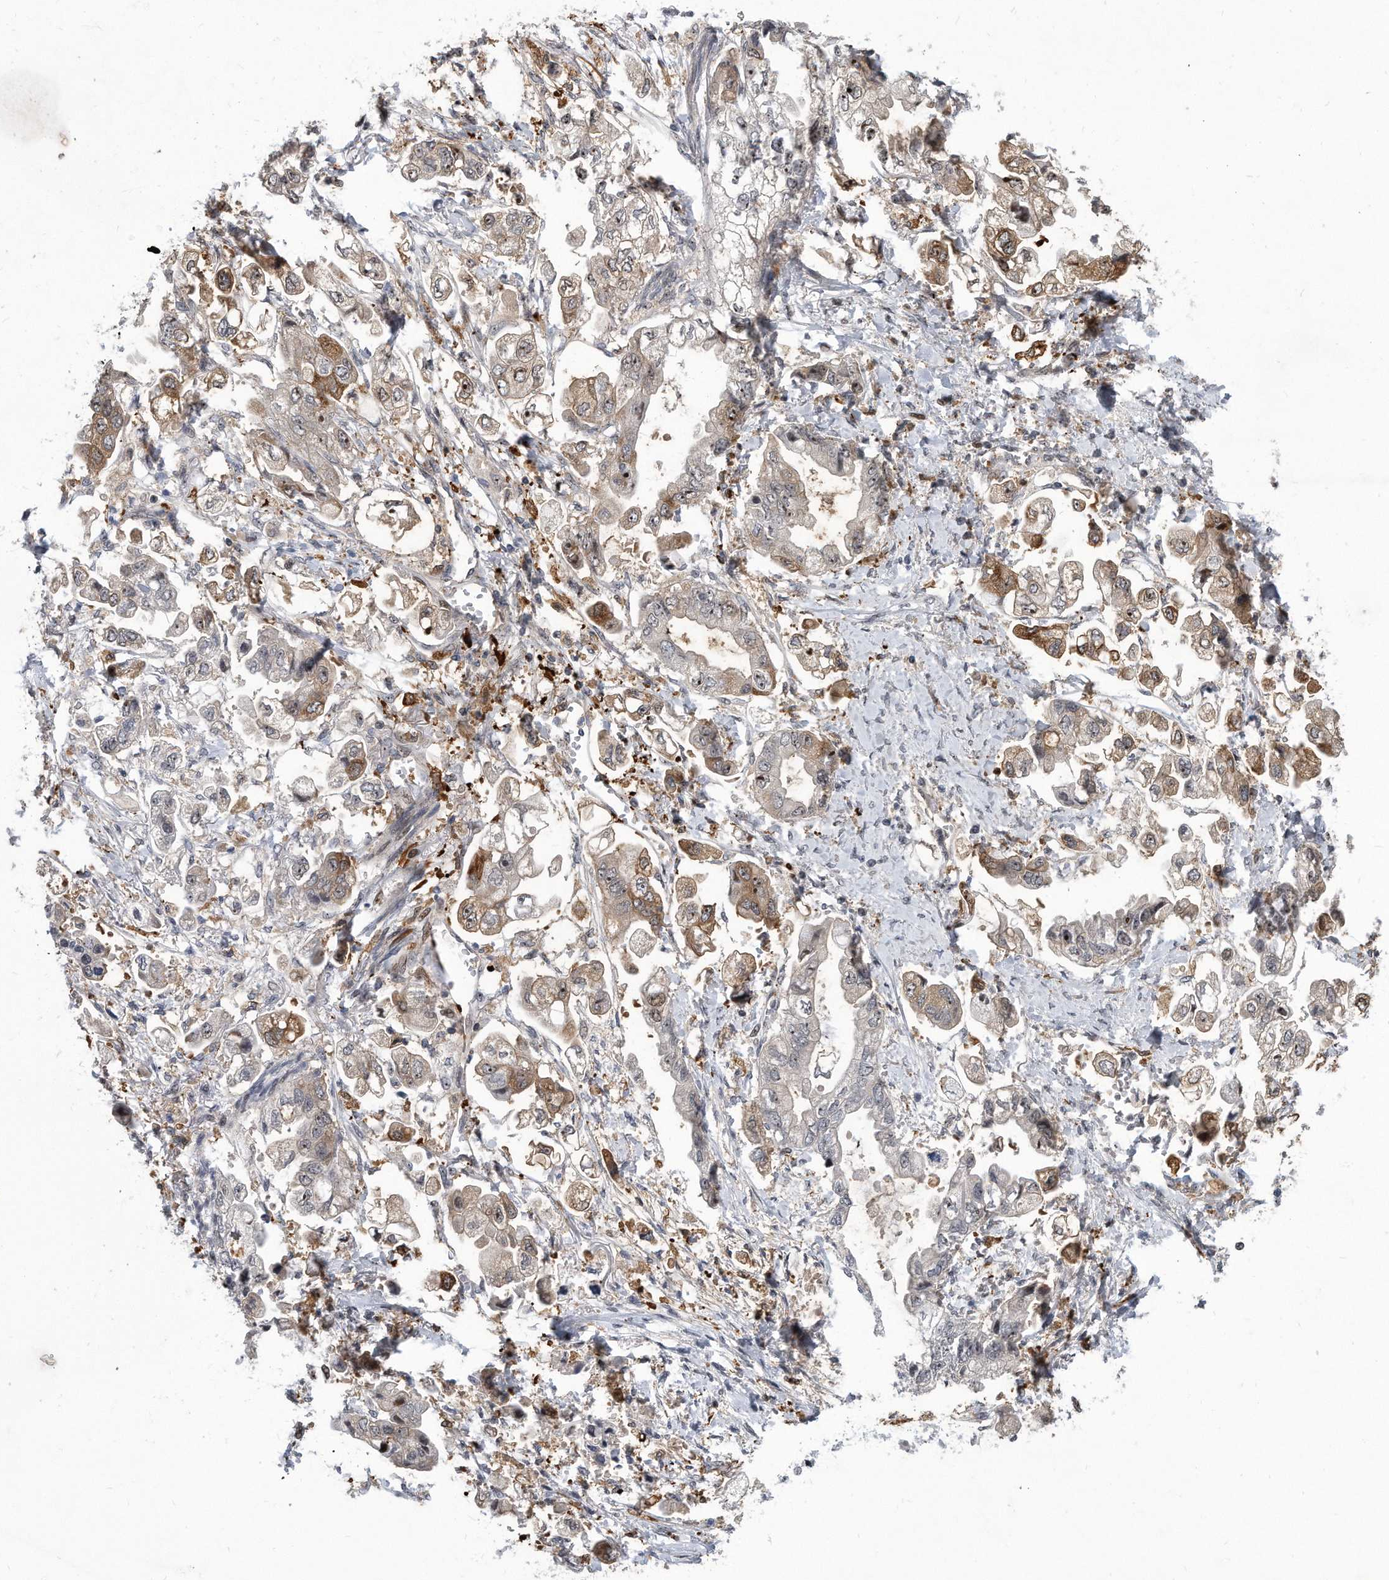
{"staining": {"intensity": "moderate", "quantity": "<25%", "location": "cytoplasmic/membranous,nuclear"}, "tissue": "stomach cancer", "cell_type": "Tumor cells", "image_type": "cancer", "snomed": [{"axis": "morphology", "description": "Adenocarcinoma, NOS"}, {"axis": "topography", "description": "Stomach"}], "caption": "Human stomach cancer stained for a protein (brown) shows moderate cytoplasmic/membranous and nuclear positive positivity in about <25% of tumor cells.", "gene": "PGBD2", "patient": {"sex": "male", "age": 62}}